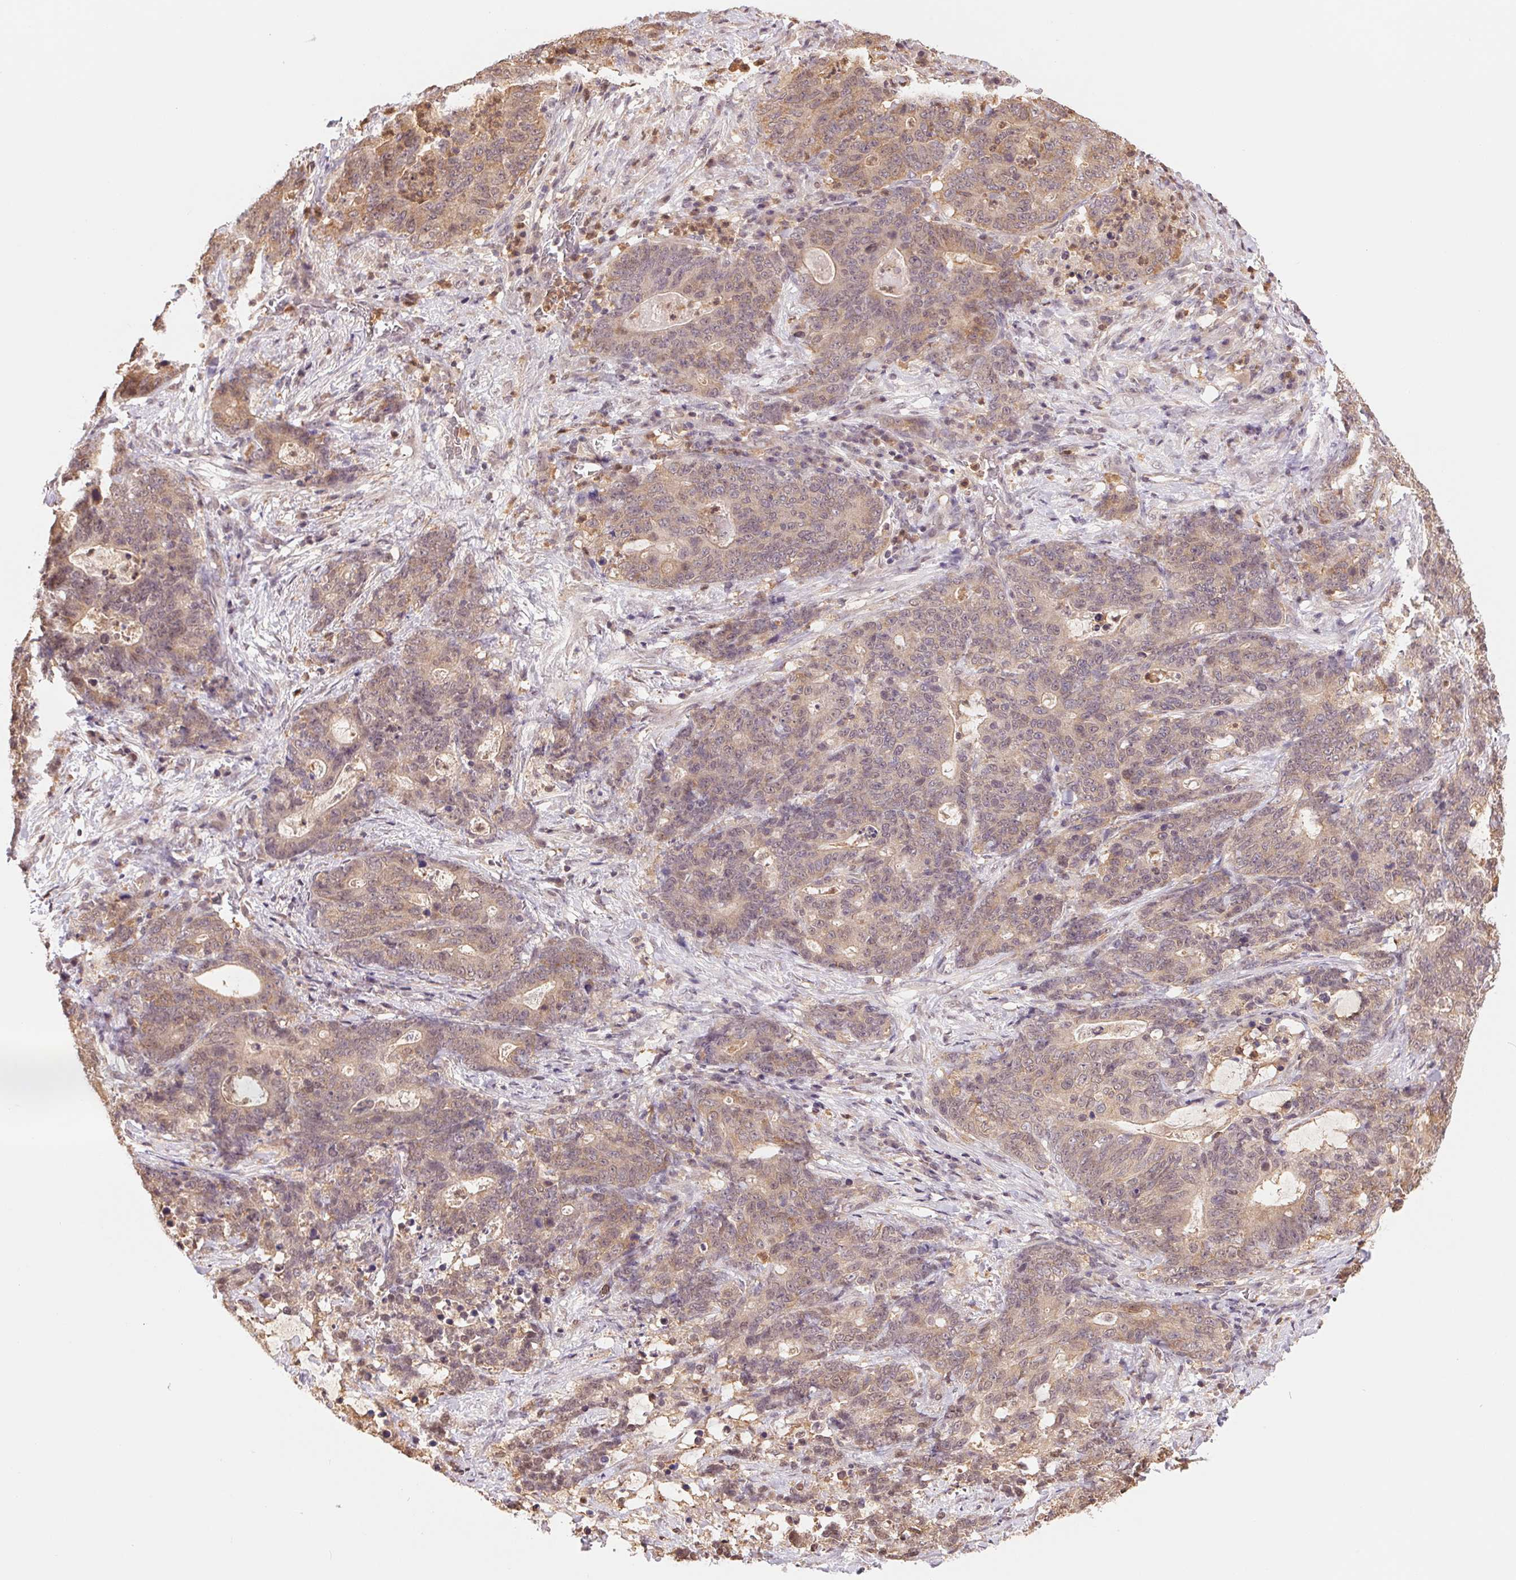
{"staining": {"intensity": "weak", "quantity": ">75%", "location": "cytoplasmic/membranous,nuclear"}, "tissue": "stomach cancer", "cell_type": "Tumor cells", "image_type": "cancer", "snomed": [{"axis": "morphology", "description": "Normal tissue, NOS"}, {"axis": "morphology", "description": "Adenocarcinoma, NOS"}, {"axis": "topography", "description": "Stomach"}], "caption": "This photomicrograph exhibits adenocarcinoma (stomach) stained with immunohistochemistry to label a protein in brown. The cytoplasmic/membranous and nuclear of tumor cells show weak positivity for the protein. Nuclei are counter-stained blue.", "gene": "CDC123", "patient": {"sex": "female", "age": 64}}